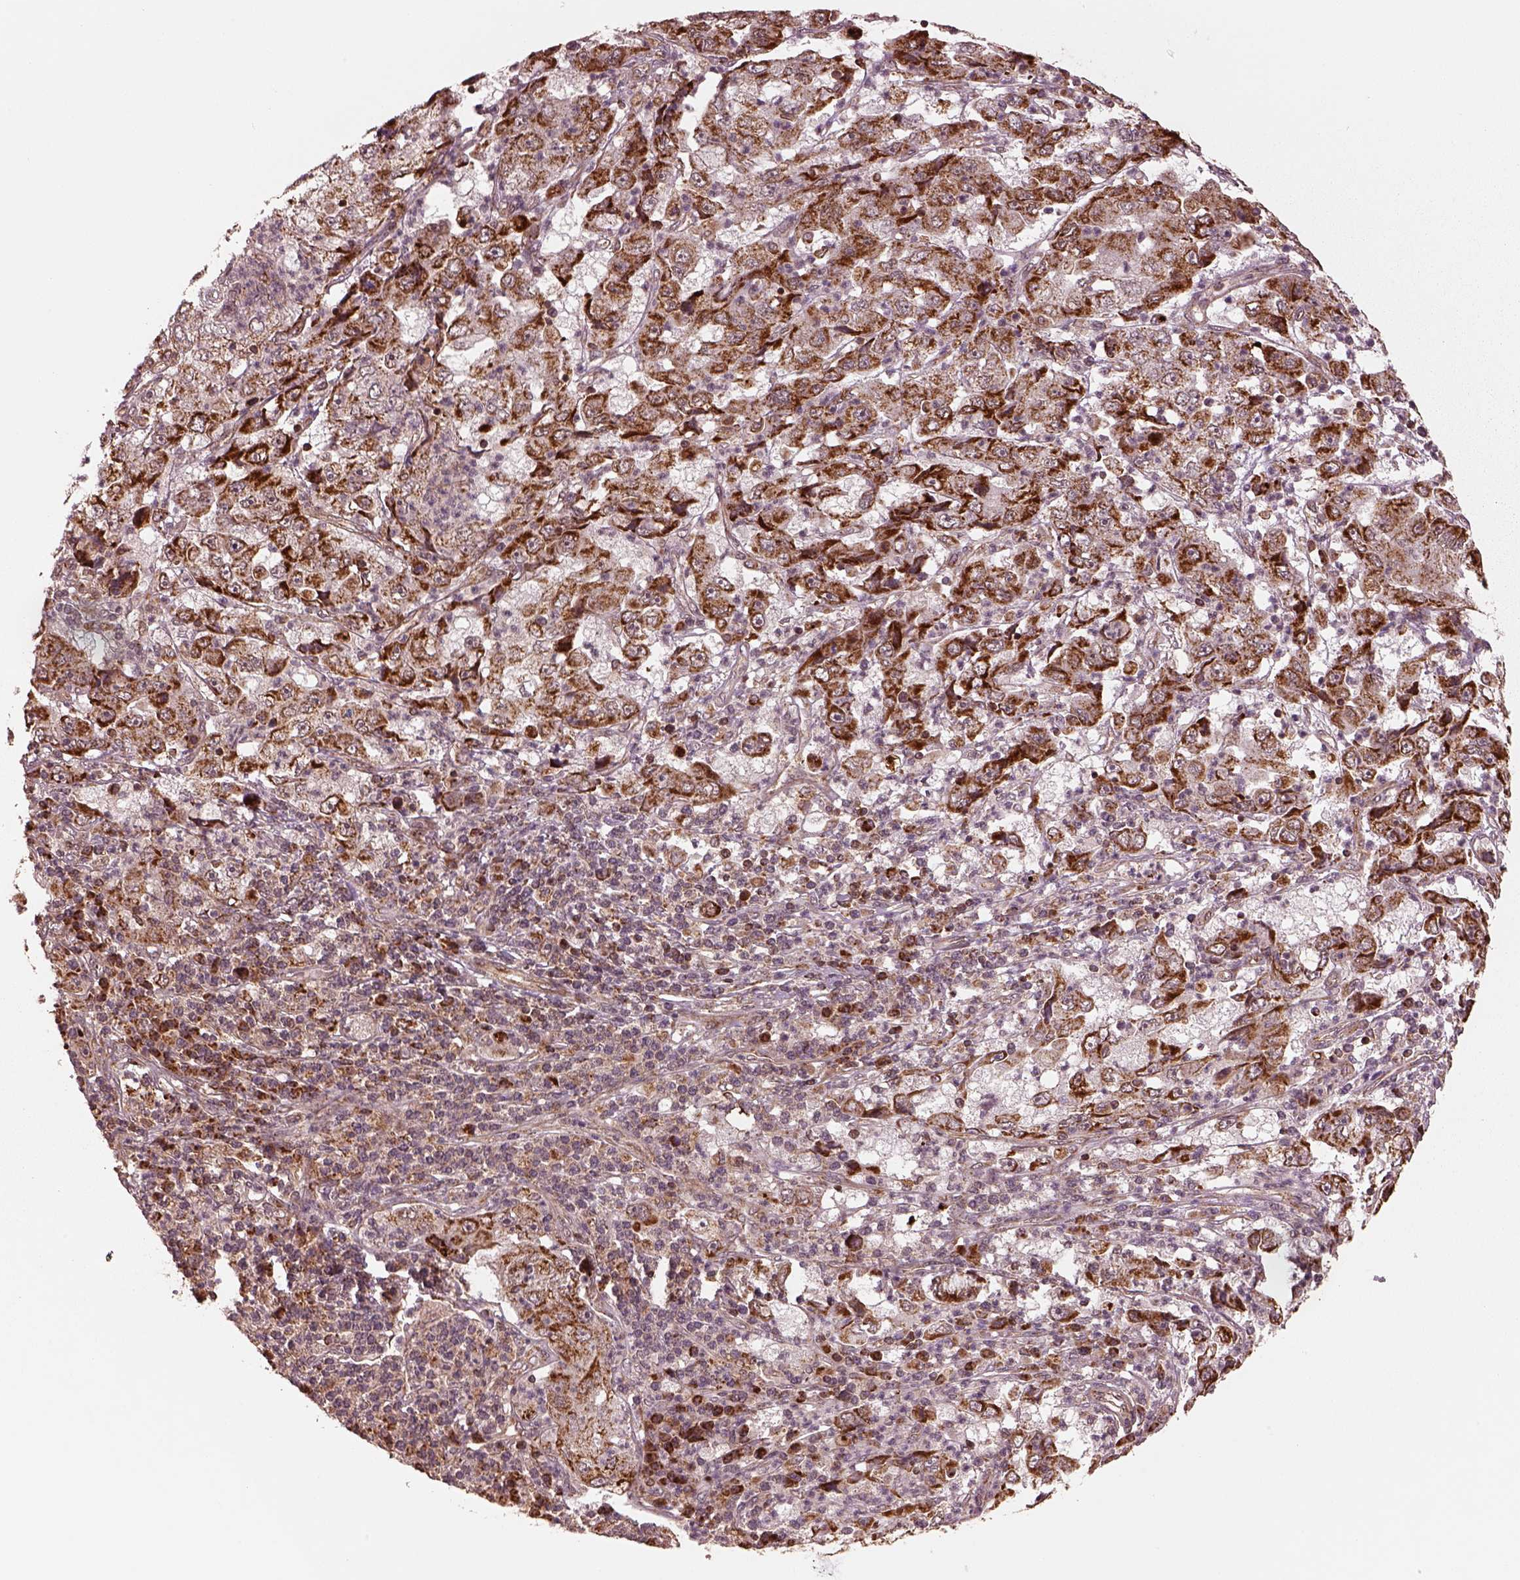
{"staining": {"intensity": "strong", "quantity": ">75%", "location": "cytoplasmic/membranous"}, "tissue": "cervical cancer", "cell_type": "Tumor cells", "image_type": "cancer", "snomed": [{"axis": "morphology", "description": "Squamous cell carcinoma, NOS"}, {"axis": "topography", "description": "Cervix"}], "caption": "Cervical squamous cell carcinoma stained with a protein marker exhibits strong staining in tumor cells.", "gene": "SEL1L3", "patient": {"sex": "female", "age": 36}}